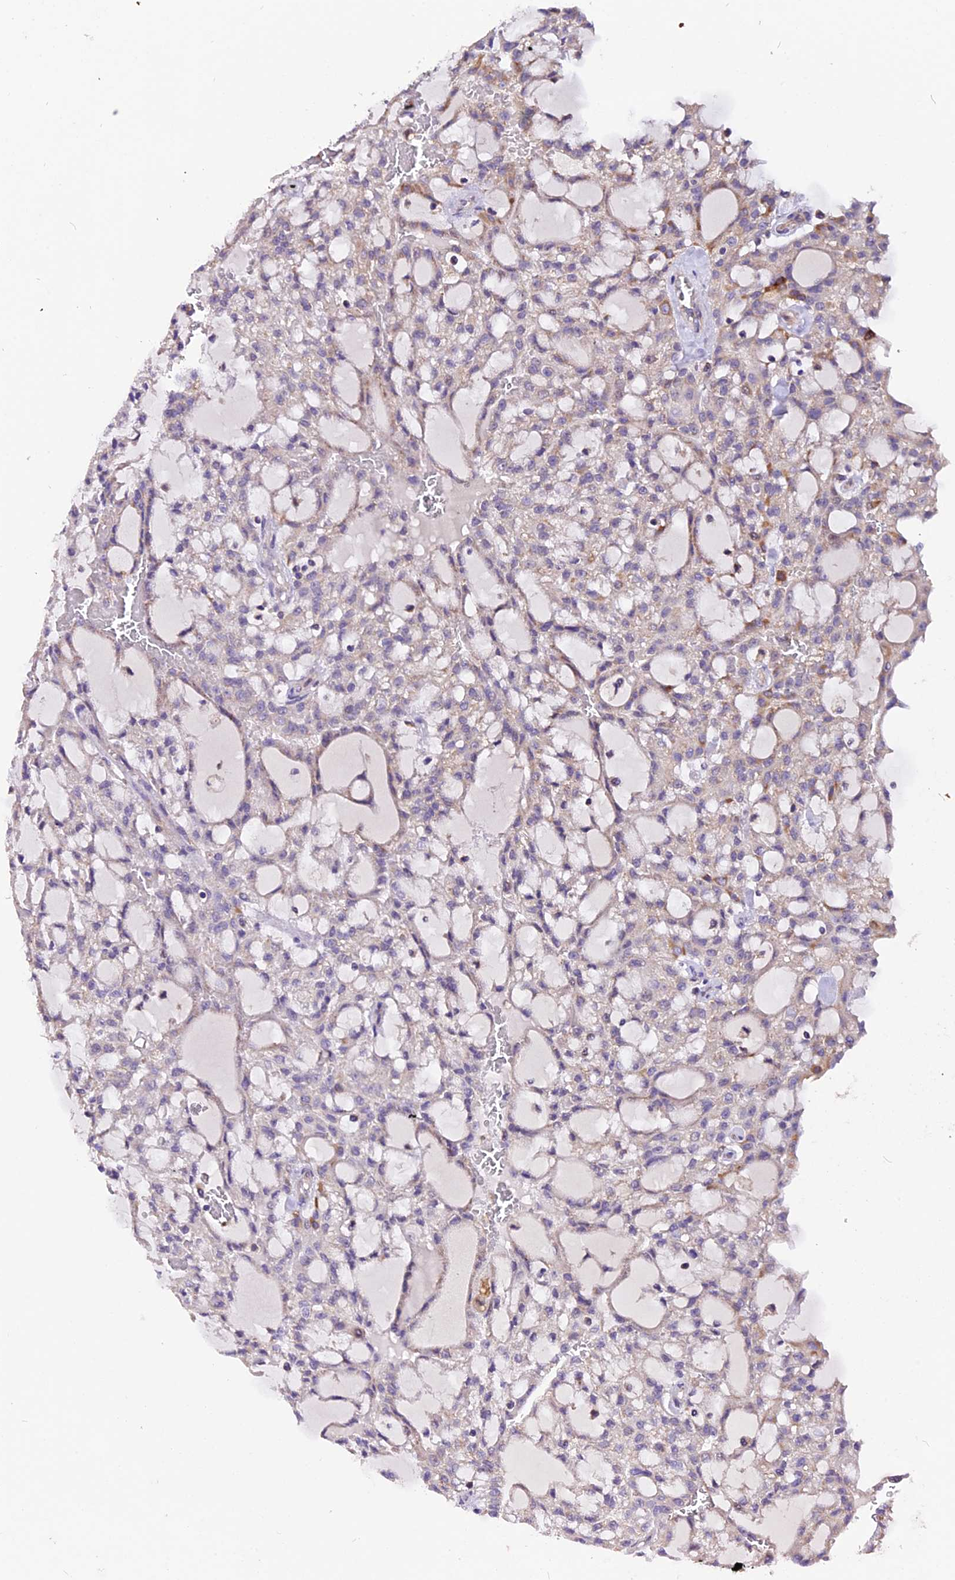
{"staining": {"intensity": "negative", "quantity": "none", "location": "none"}, "tissue": "renal cancer", "cell_type": "Tumor cells", "image_type": "cancer", "snomed": [{"axis": "morphology", "description": "Adenocarcinoma, NOS"}, {"axis": "topography", "description": "Kidney"}], "caption": "Immunohistochemistry (IHC) of human adenocarcinoma (renal) displays no staining in tumor cells.", "gene": "DDX28", "patient": {"sex": "male", "age": 63}}